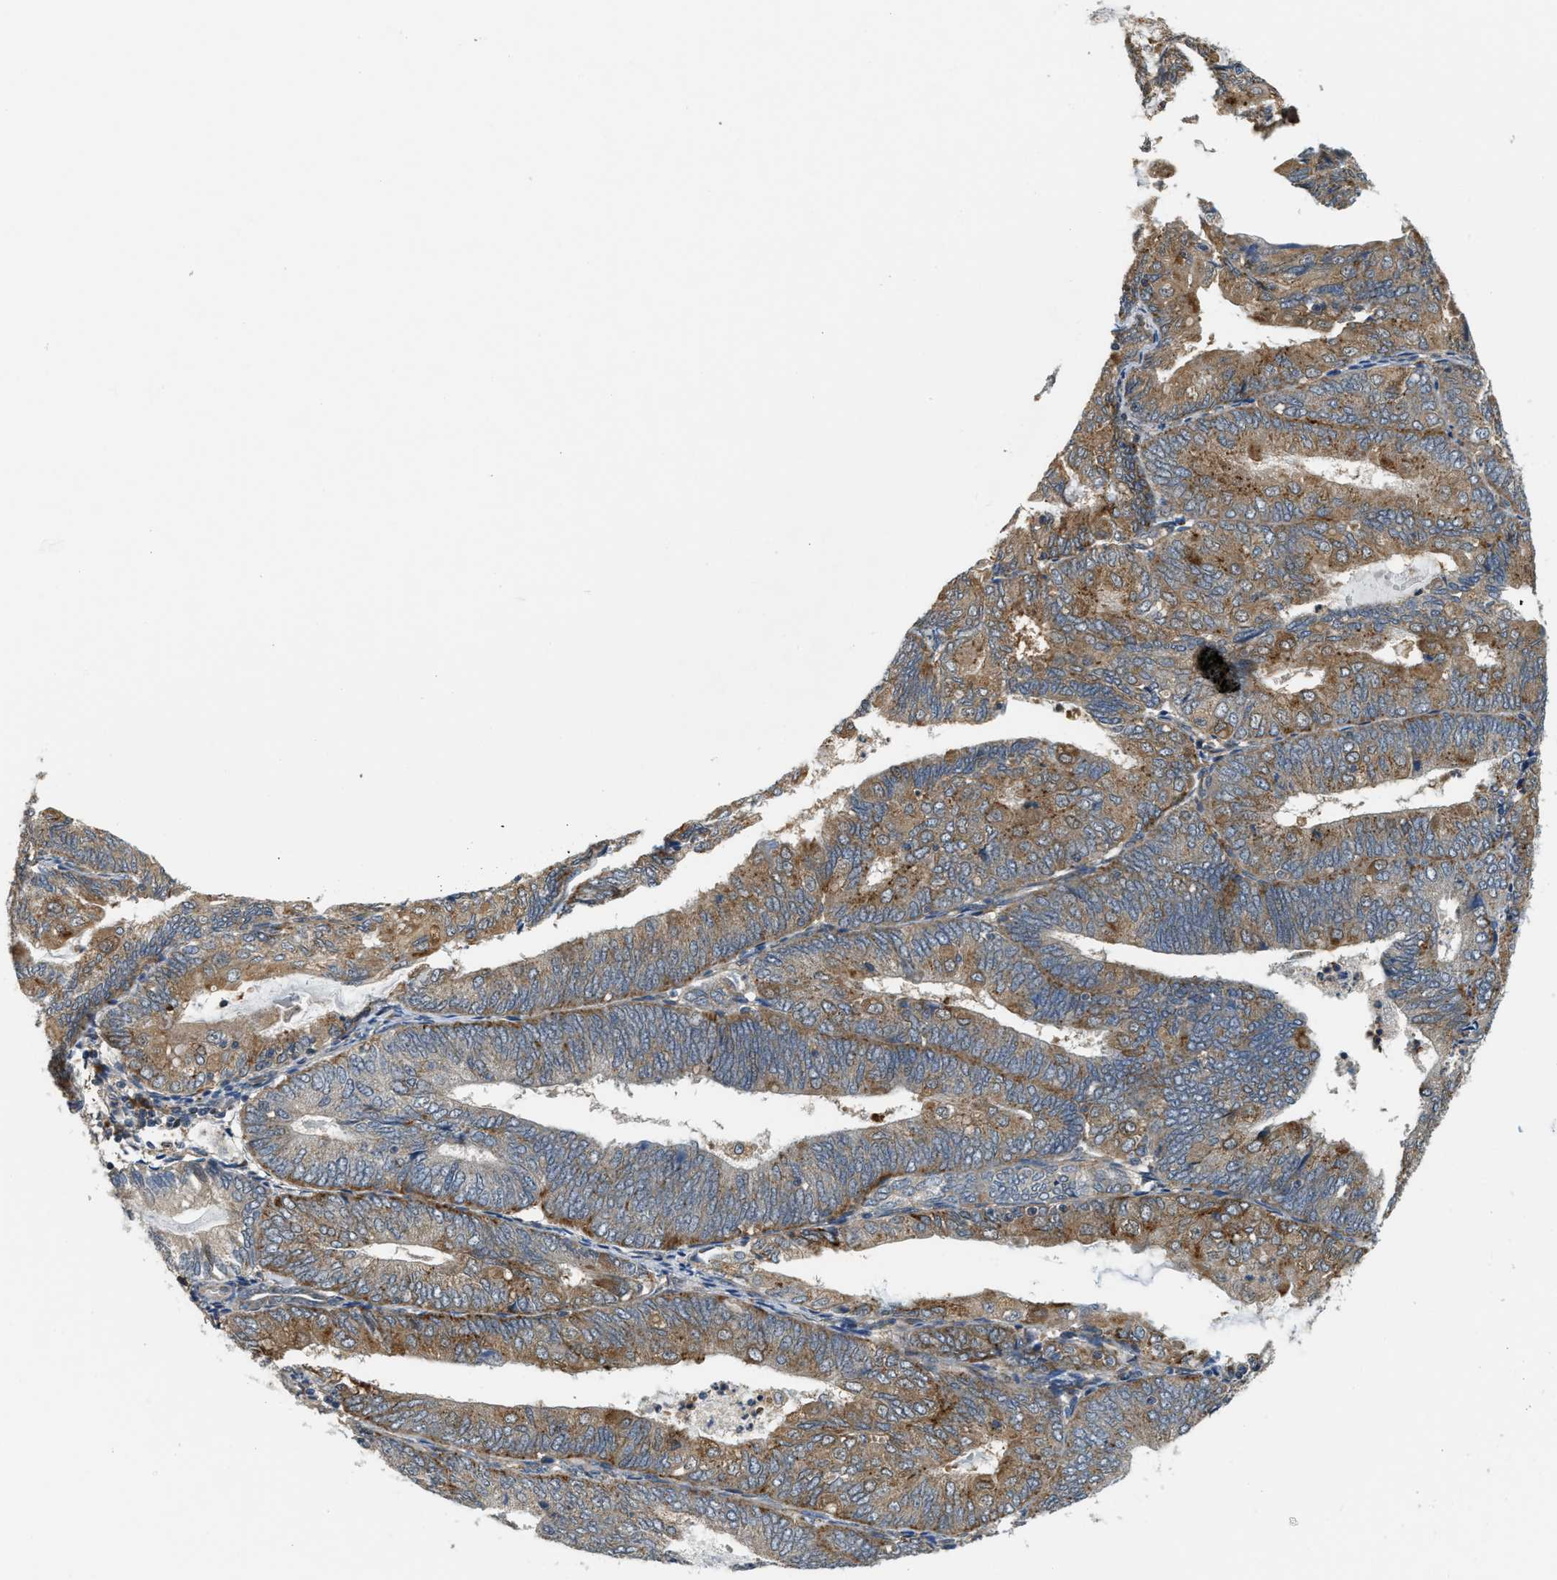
{"staining": {"intensity": "moderate", "quantity": ">75%", "location": "cytoplasmic/membranous"}, "tissue": "endometrial cancer", "cell_type": "Tumor cells", "image_type": "cancer", "snomed": [{"axis": "morphology", "description": "Adenocarcinoma, NOS"}, {"axis": "topography", "description": "Endometrium"}], "caption": "Endometrial adenocarcinoma stained with IHC demonstrates moderate cytoplasmic/membranous staining in approximately >75% of tumor cells. The staining was performed using DAB to visualize the protein expression in brown, while the nuclei were stained in blue with hematoxylin (Magnification: 20x).", "gene": "STARD3NL", "patient": {"sex": "female", "age": 81}}